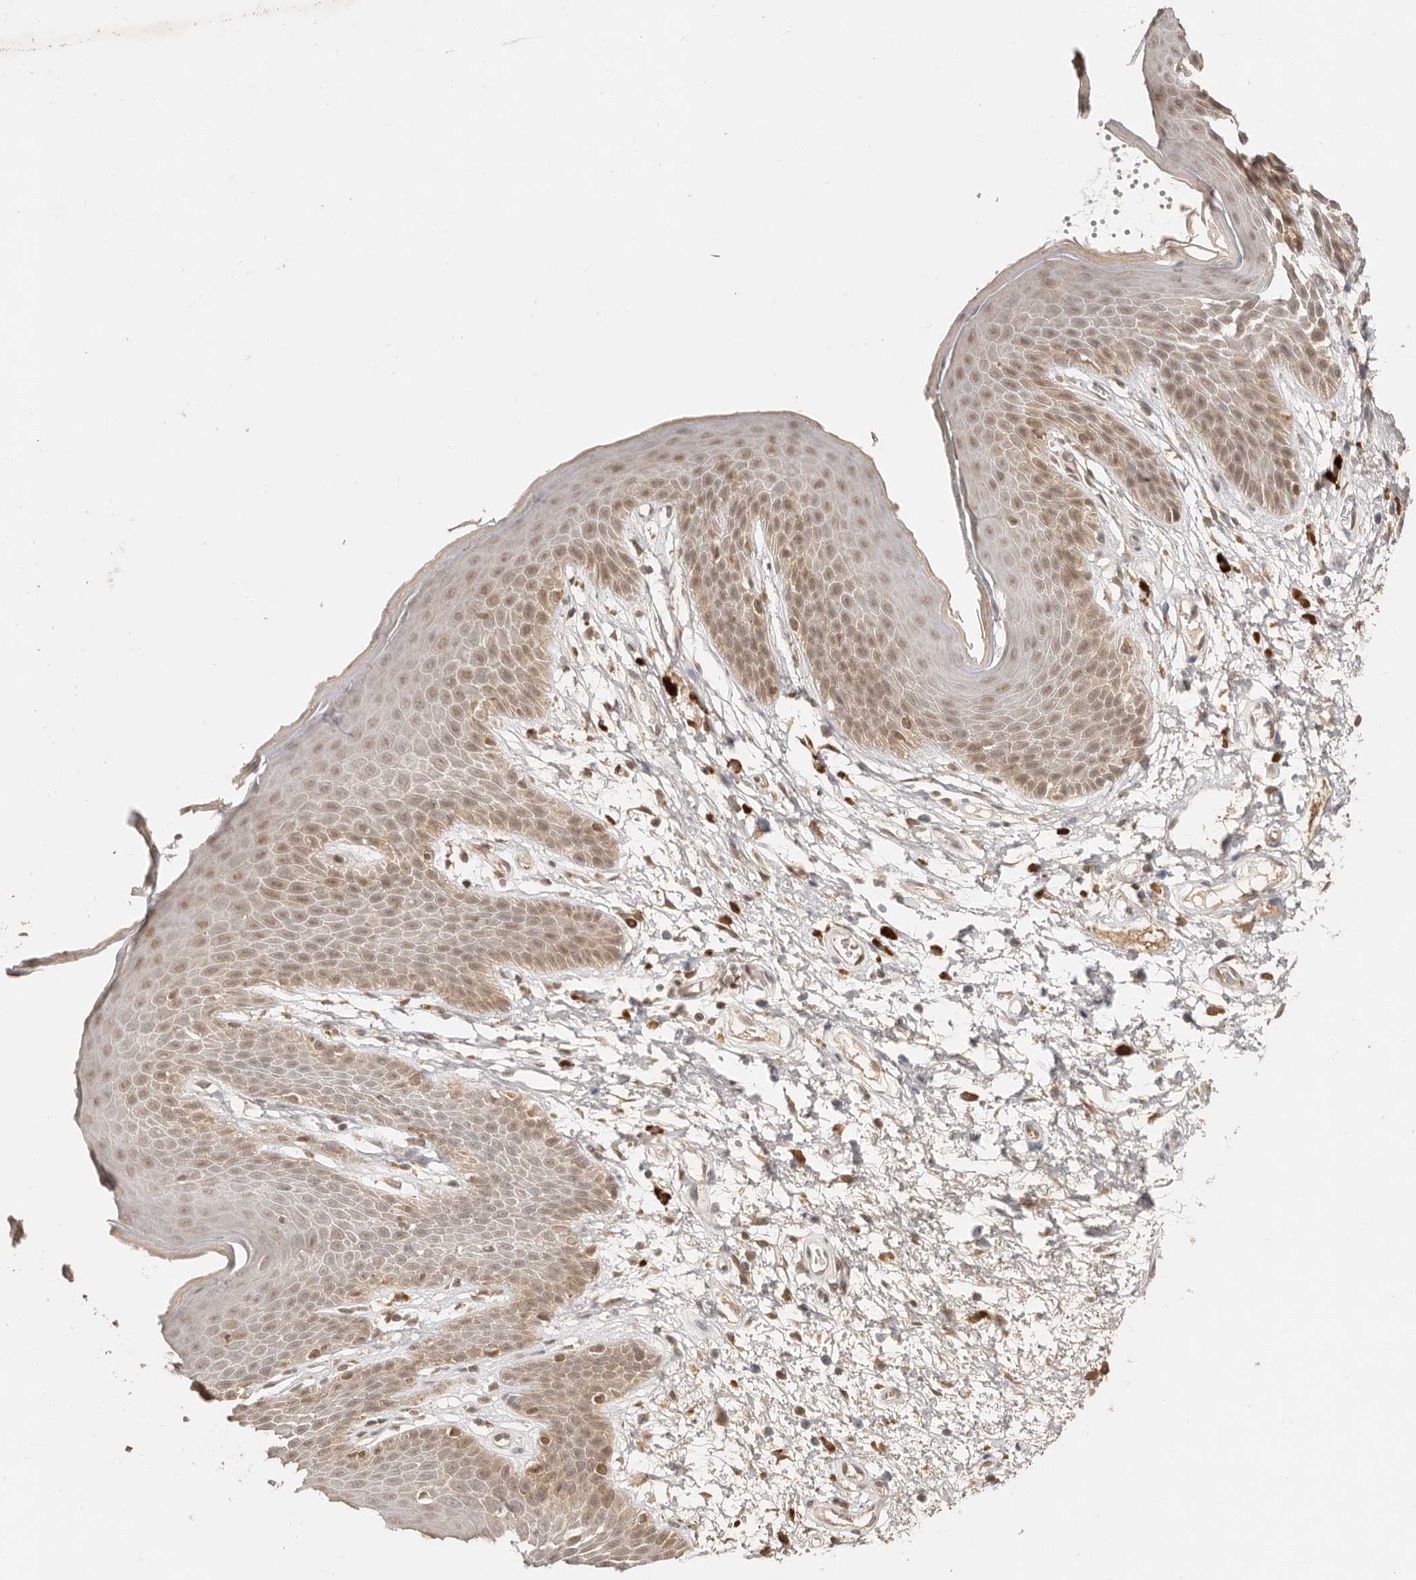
{"staining": {"intensity": "moderate", "quantity": "25%-75%", "location": "cytoplasmic/membranous,nuclear"}, "tissue": "skin", "cell_type": "Epidermal cells", "image_type": "normal", "snomed": [{"axis": "morphology", "description": "Normal tissue, NOS"}, {"axis": "topography", "description": "Anal"}], "caption": "Immunohistochemistry micrograph of unremarkable skin stained for a protein (brown), which demonstrates medium levels of moderate cytoplasmic/membranous,nuclear staining in approximately 25%-75% of epidermal cells.", "gene": "PSMA5", "patient": {"sex": "male", "age": 74}}